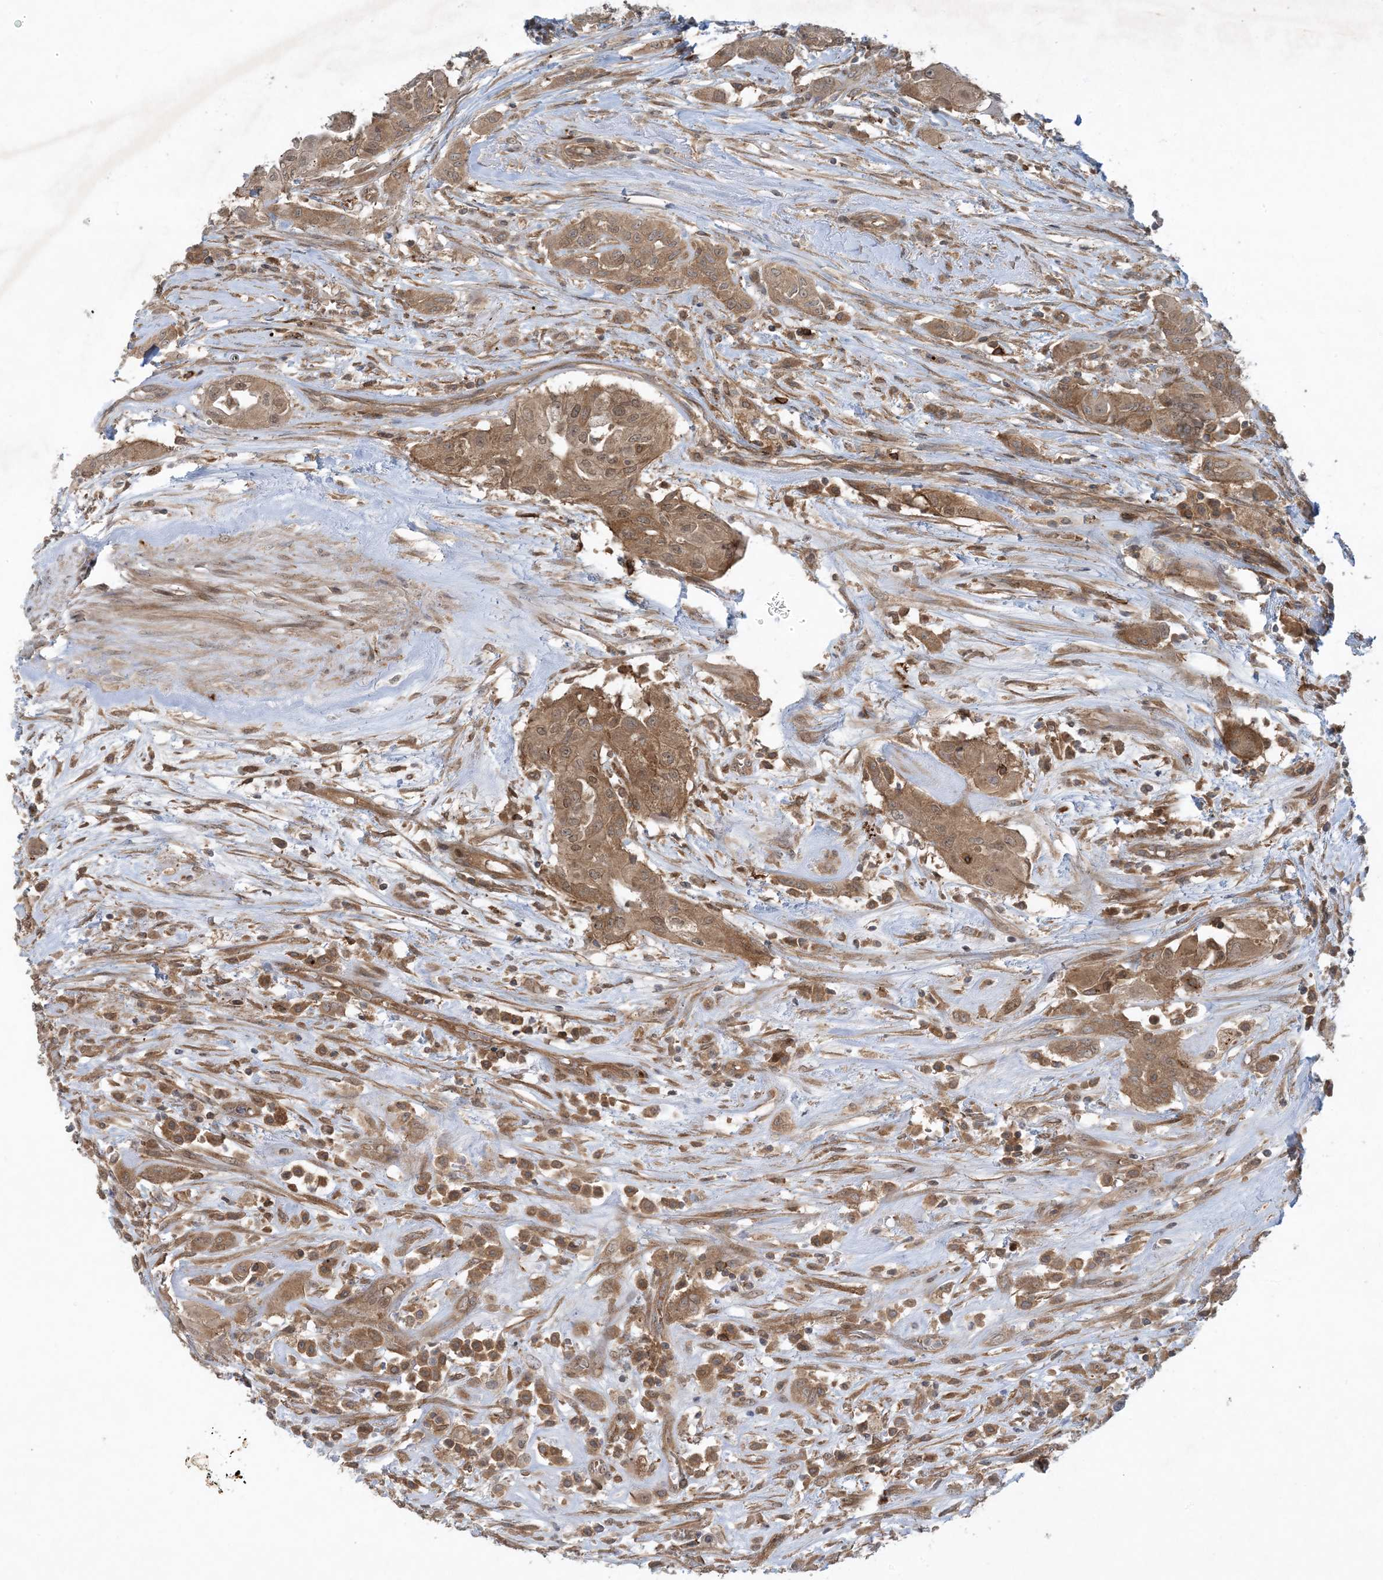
{"staining": {"intensity": "moderate", "quantity": ">75%", "location": "cytoplasmic/membranous,nuclear"}, "tissue": "thyroid cancer", "cell_type": "Tumor cells", "image_type": "cancer", "snomed": [{"axis": "morphology", "description": "Papillary adenocarcinoma, NOS"}, {"axis": "topography", "description": "Thyroid gland"}], "caption": "Immunohistochemistry (IHC) (DAB) staining of thyroid cancer exhibits moderate cytoplasmic/membranous and nuclear protein staining in about >75% of tumor cells. The protein is stained brown, and the nuclei are stained in blue (DAB (3,3'-diaminobenzidine) IHC with brightfield microscopy, high magnification).", "gene": "STAM2", "patient": {"sex": "female", "age": 59}}